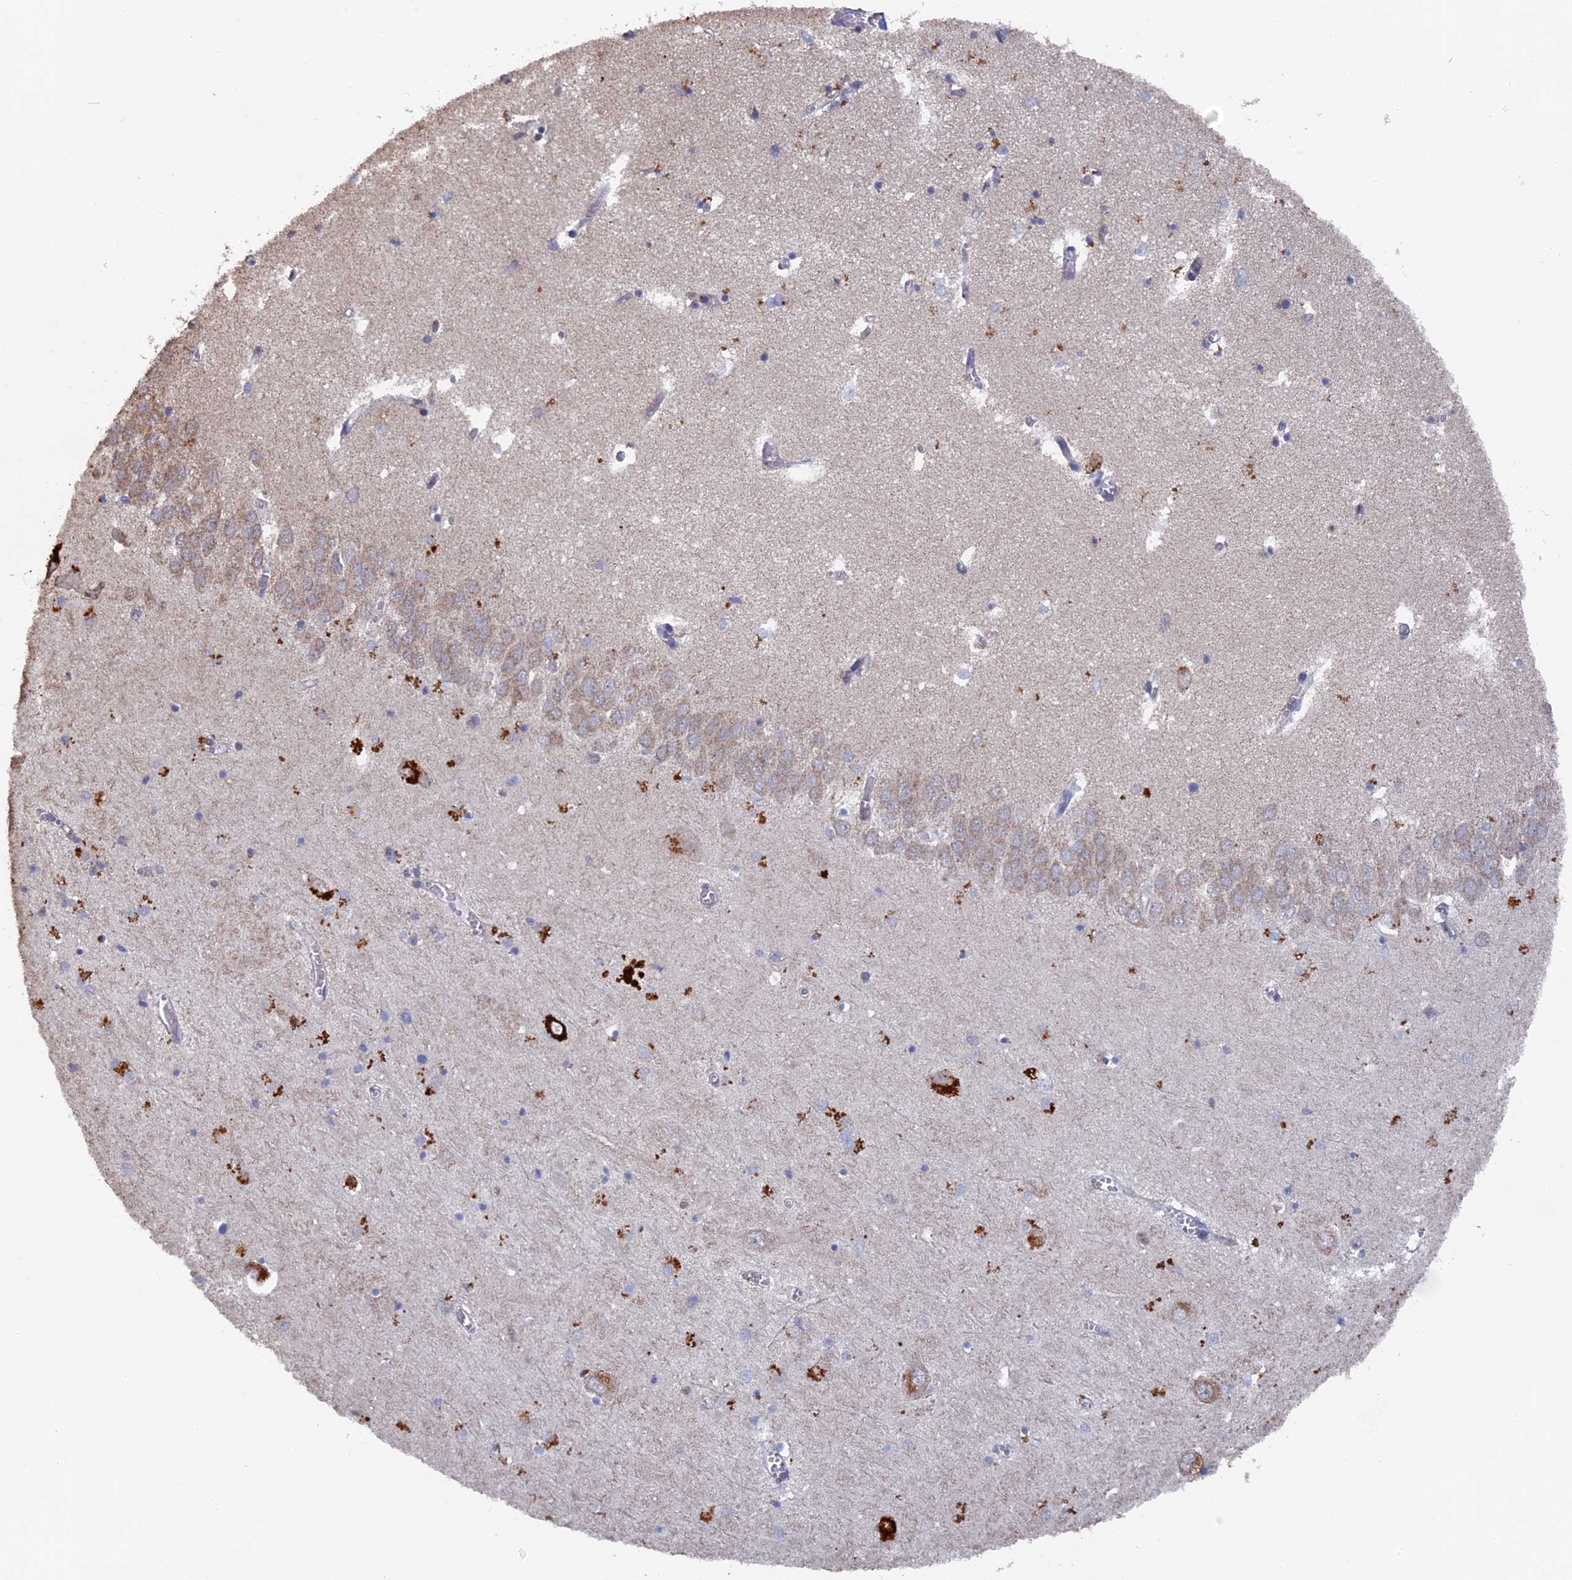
{"staining": {"intensity": "negative", "quantity": "none", "location": "none"}, "tissue": "hippocampus", "cell_type": "Glial cells", "image_type": "normal", "snomed": [{"axis": "morphology", "description": "Normal tissue, NOS"}, {"axis": "topography", "description": "Hippocampus"}], "caption": "There is no significant staining in glial cells of hippocampus. (Stains: DAB IHC with hematoxylin counter stain, Microscopy: brightfield microscopy at high magnification).", "gene": "SMG9", "patient": {"sex": "male", "age": 70}}